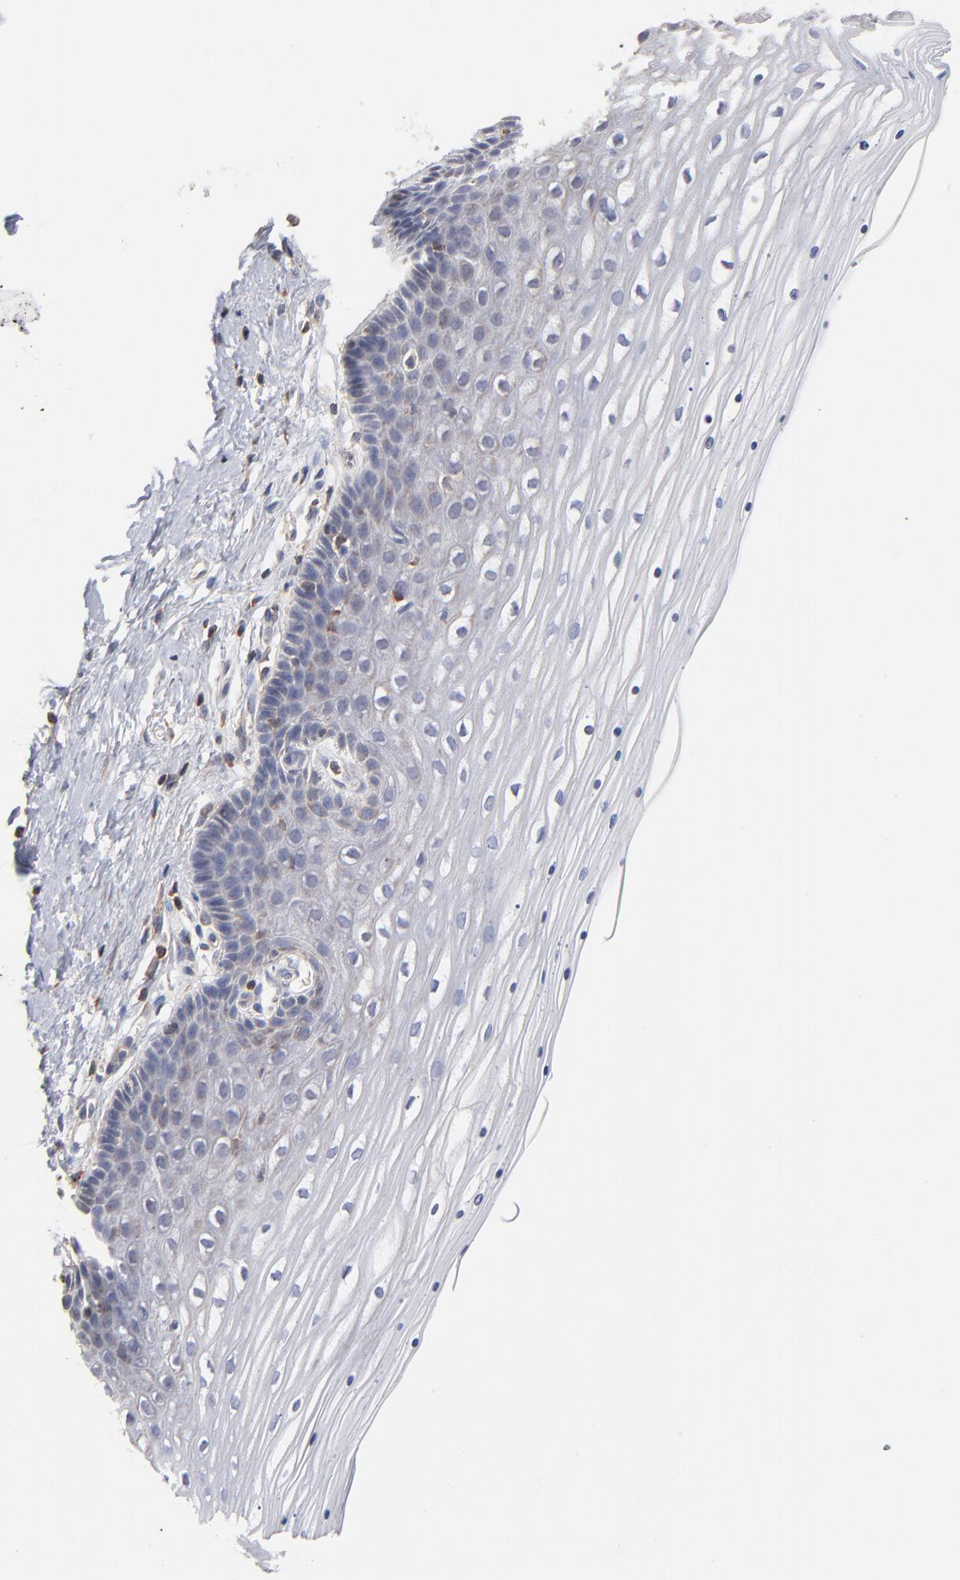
{"staining": {"intensity": "negative", "quantity": "none", "location": "none"}, "tissue": "cervix", "cell_type": "Glandular cells", "image_type": "normal", "snomed": [{"axis": "morphology", "description": "Normal tissue, NOS"}, {"axis": "topography", "description": "Cervix"}], "caption": "The immunohistochemistry (IHC) image has no significant expression in glandular cells of cervix. (DAB immunohistochemistry (IHC), high magnification).", "gene": "WIPF1", "patient": {"sex": "female", "age": 39}}